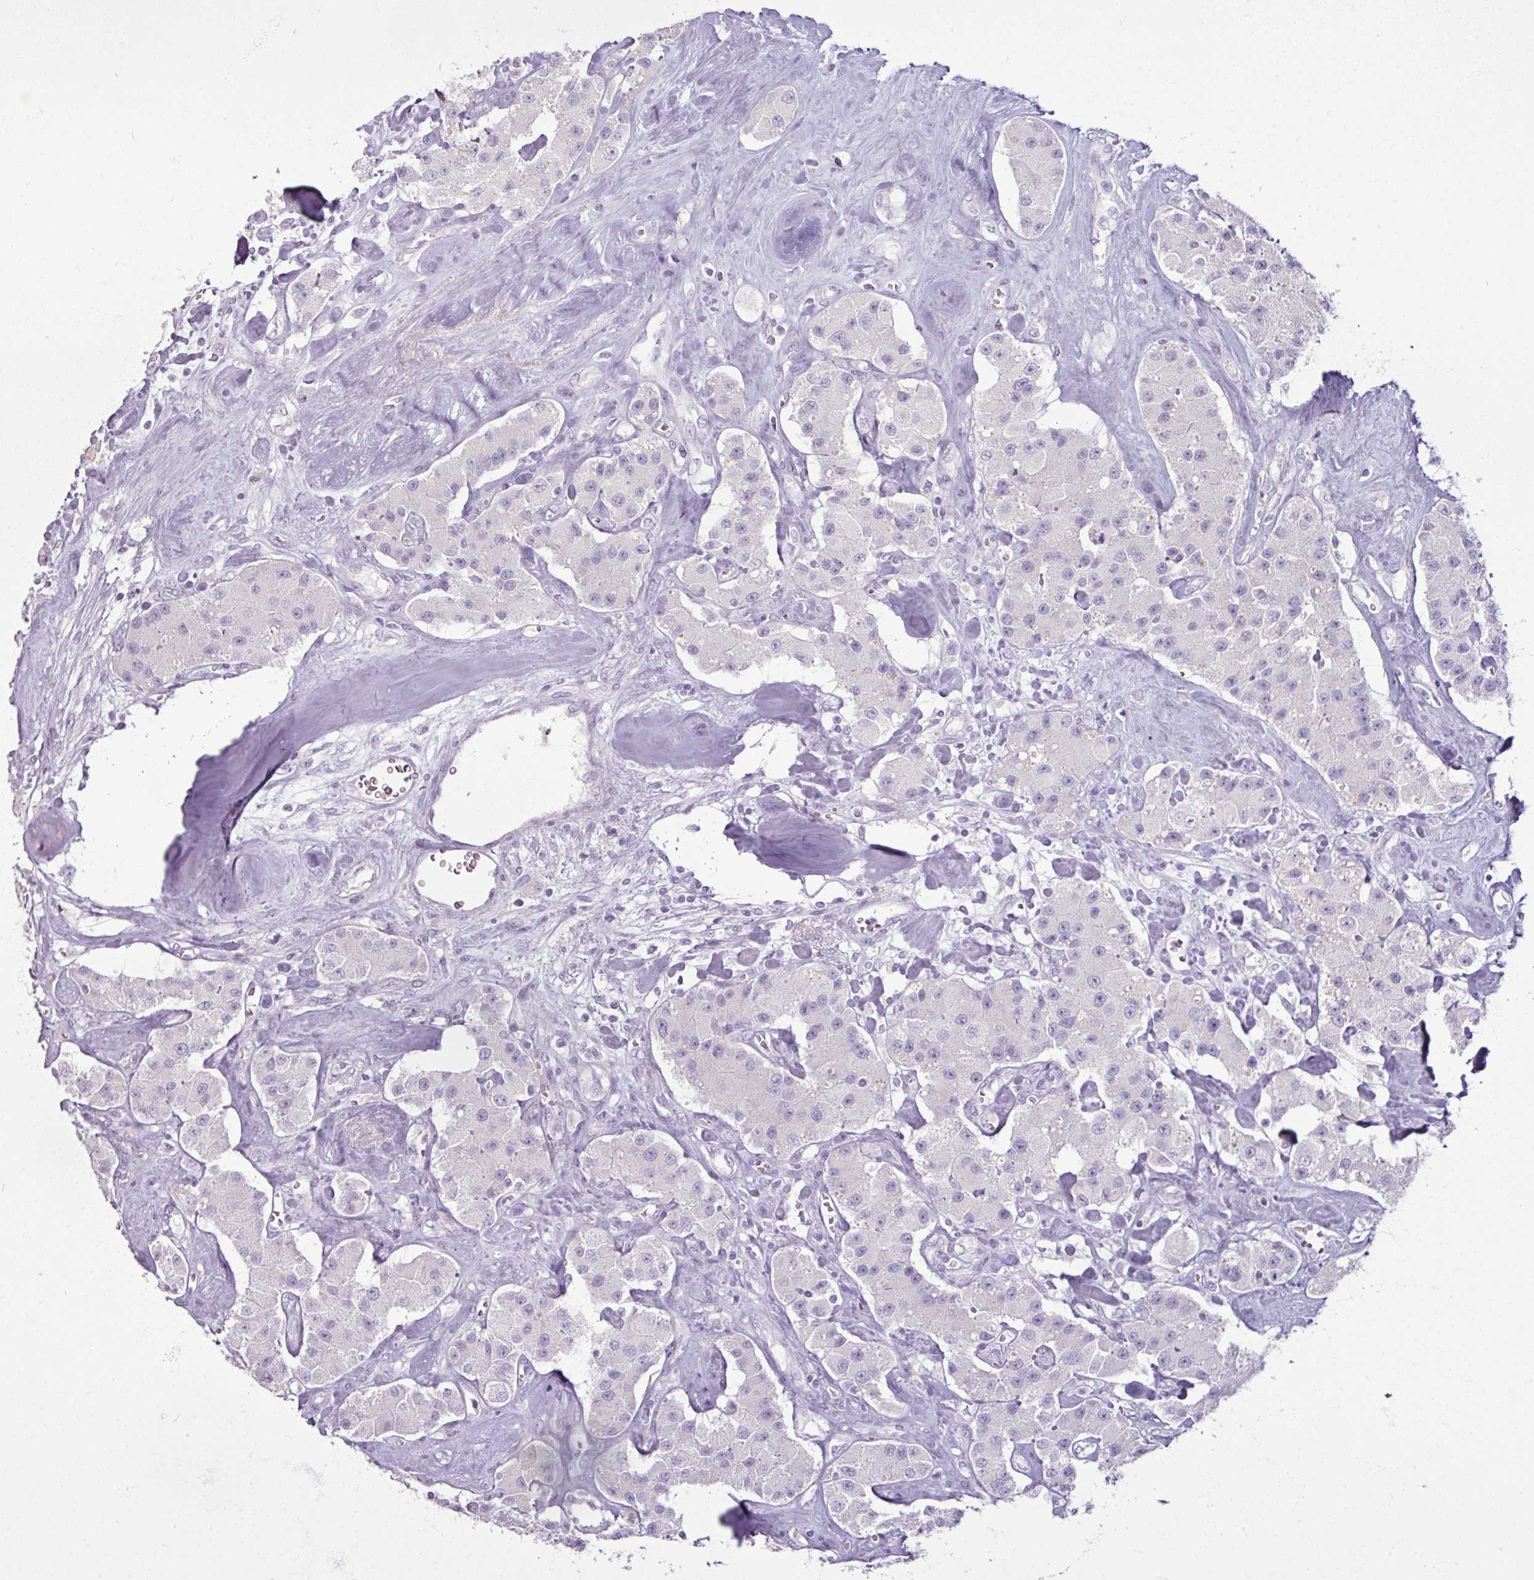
{"staining": {"intensity": "negative", "quantity": "none", "location": "none"}, "tissue": "carcinoid", "cell_type": "Tumor cells", "image_type": "cancer", "snomed": [{"axis": "morphology", "description": "Carcinoid, malignant, NOS"}, {"axis": "topography", "description": "Pancreas"}], "caption": "Micrograph shows no significant protein positivity in tumor cells of carcinoid (malignant). (Brightfield microscopy of DAB immunohistochemistry (IHC) at high magnification).", "gene": "ARG1", "patient": {"sex": "male", "age": 41}}